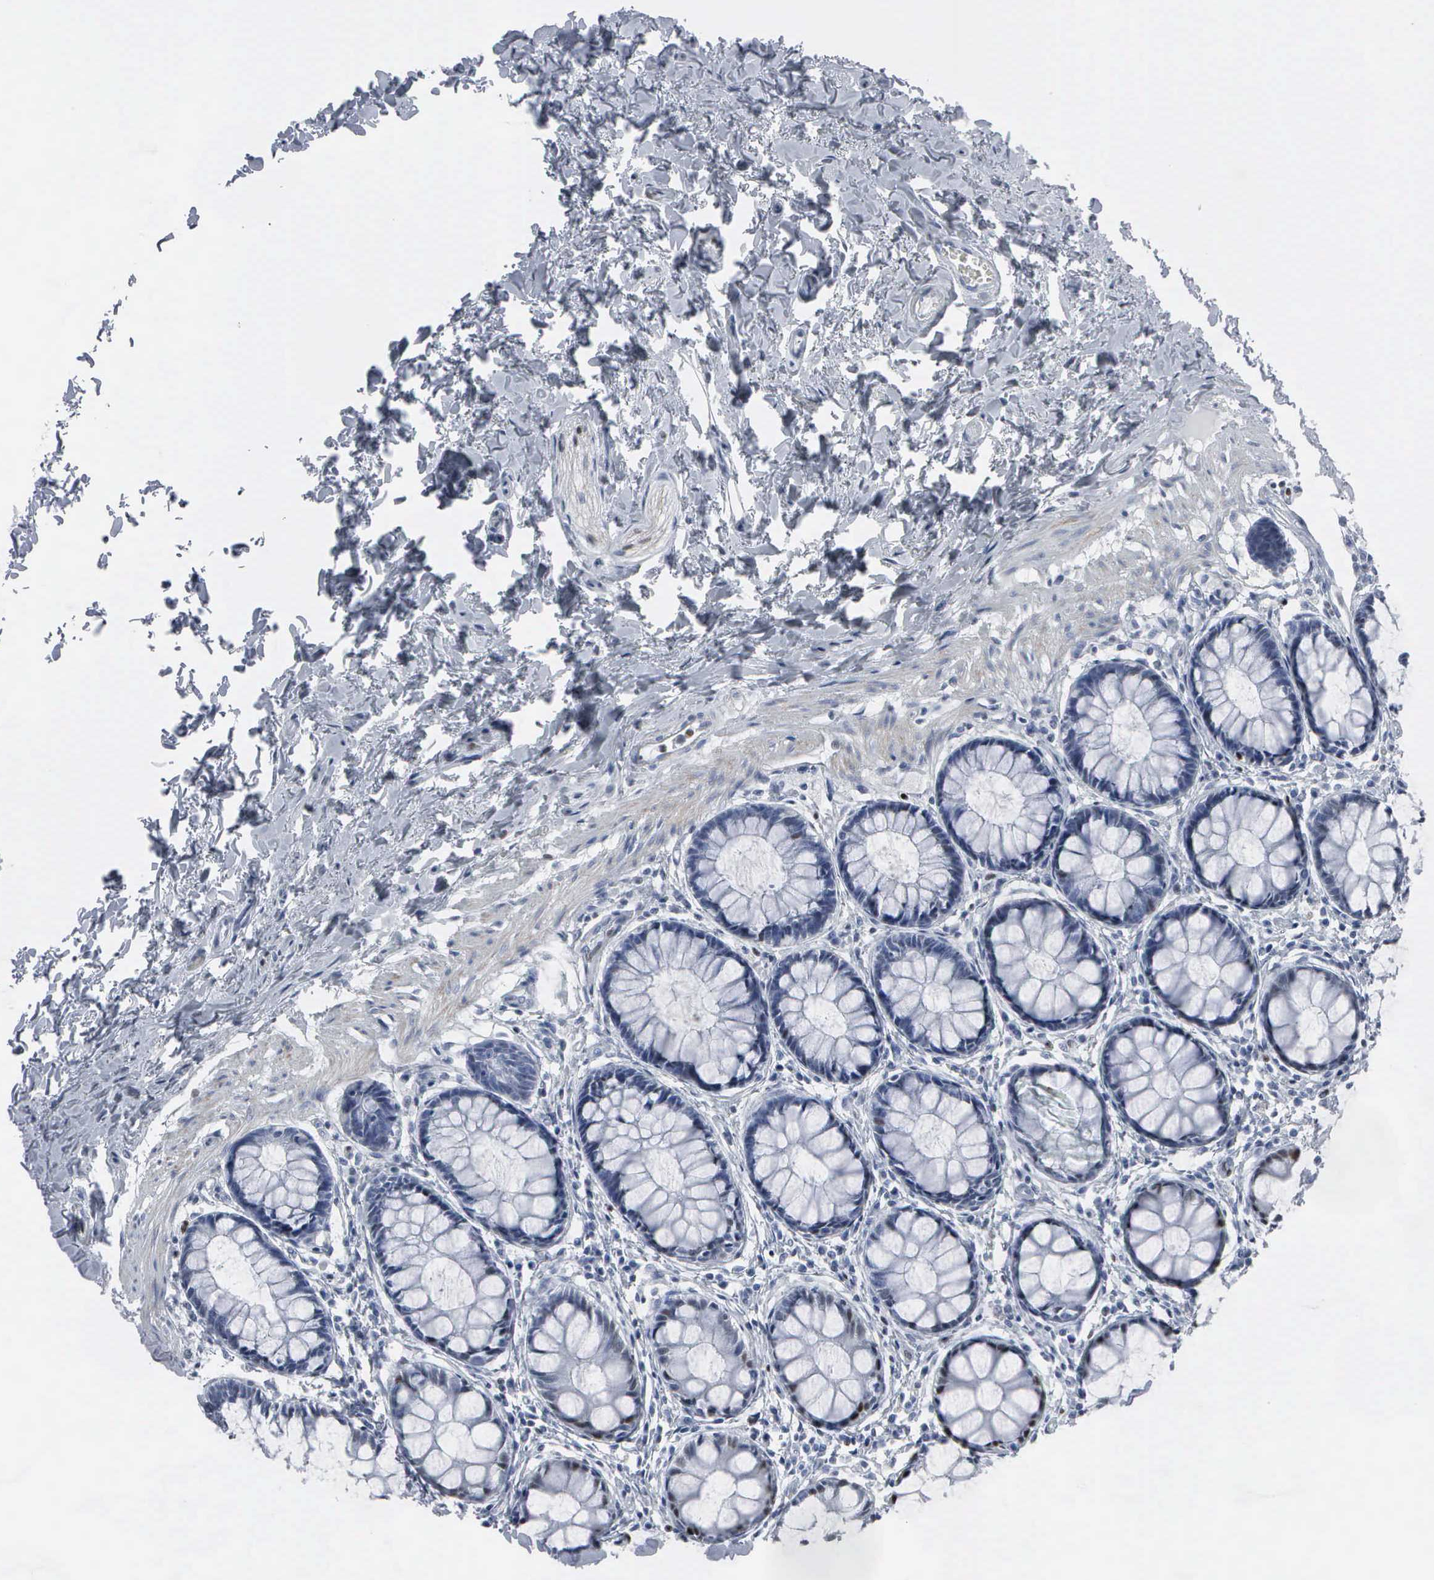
{"staining": {"intensity": "strong", "quantity": "<25%", "location": "nuclear"}, "tissue": "rectum", "cell_type": "Glandular cells", "image_type": "normal", "snomed": [{"axis": "morphology", "description": "Normal tissue, NOS"}, {"axis": "topography", "description": "Rectum"}], "caption": "IHC image of benign human rectum stained for a protein (brown), which displays medium levels of strong nuclear expression in about <25% of glandular cells.", "gene": "CCND3", "patient": {"sex": "male", "age": 86}}